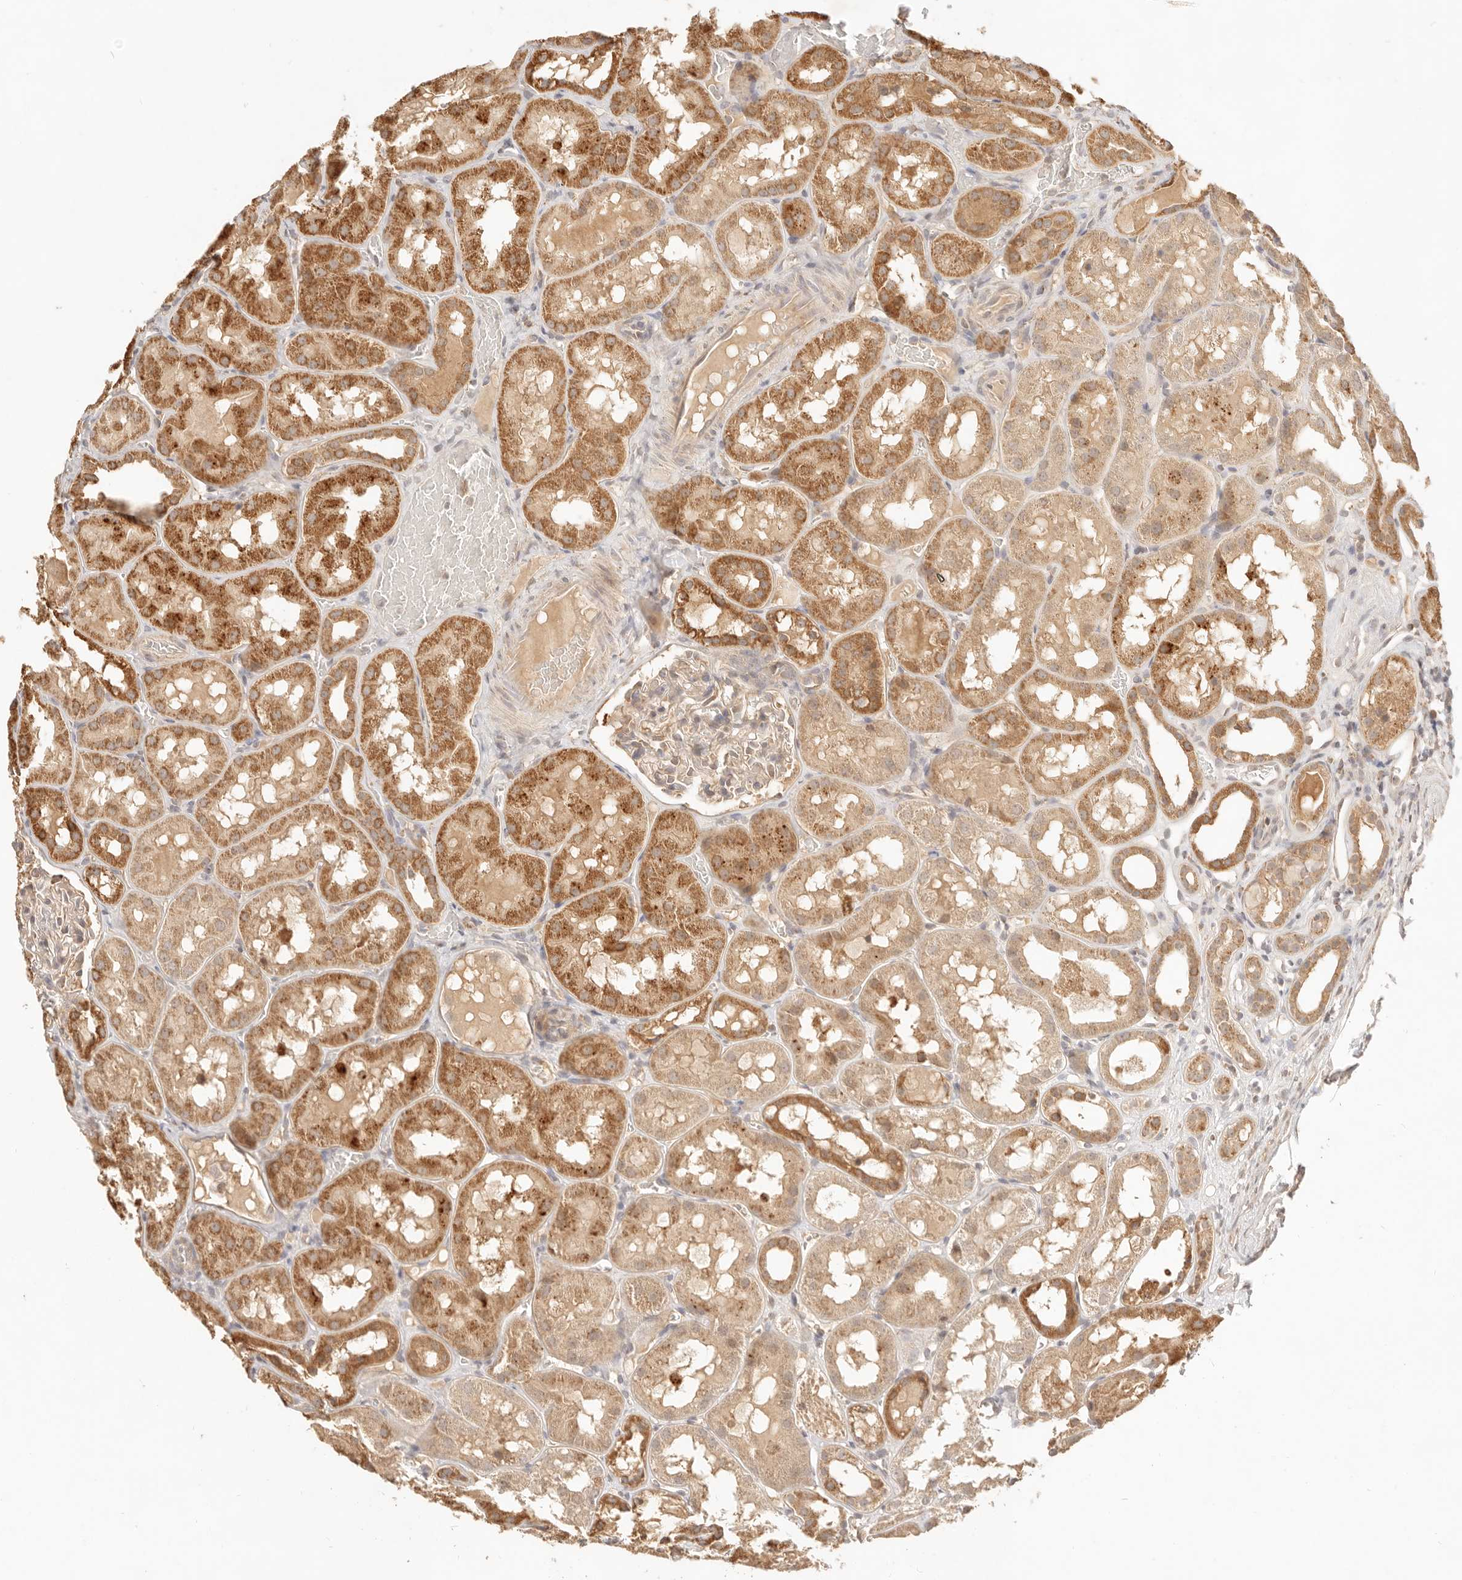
{"staining": {"intensity": "negative", "quantity": "none", "location": "none"}, "tissue": "kidney", "cell_type": "Cells in glomeruli", "image_type": "normal", "snomed": [{"axis": "morphology", "description": "Normal tissue, NOS"}, {"axis": "topography", "description": "Kidney"}, {"axis": "topography", "description": "Urinary bladder"}], "caption": "Unremarkable kidney was stained to show a protein in brown. There is no significant expression in cells in glomeruli. (DAB immunohistochemistry, high magnification).", "gene": "CPLANE2", "patient": {"sex": "male", "age": 16}}